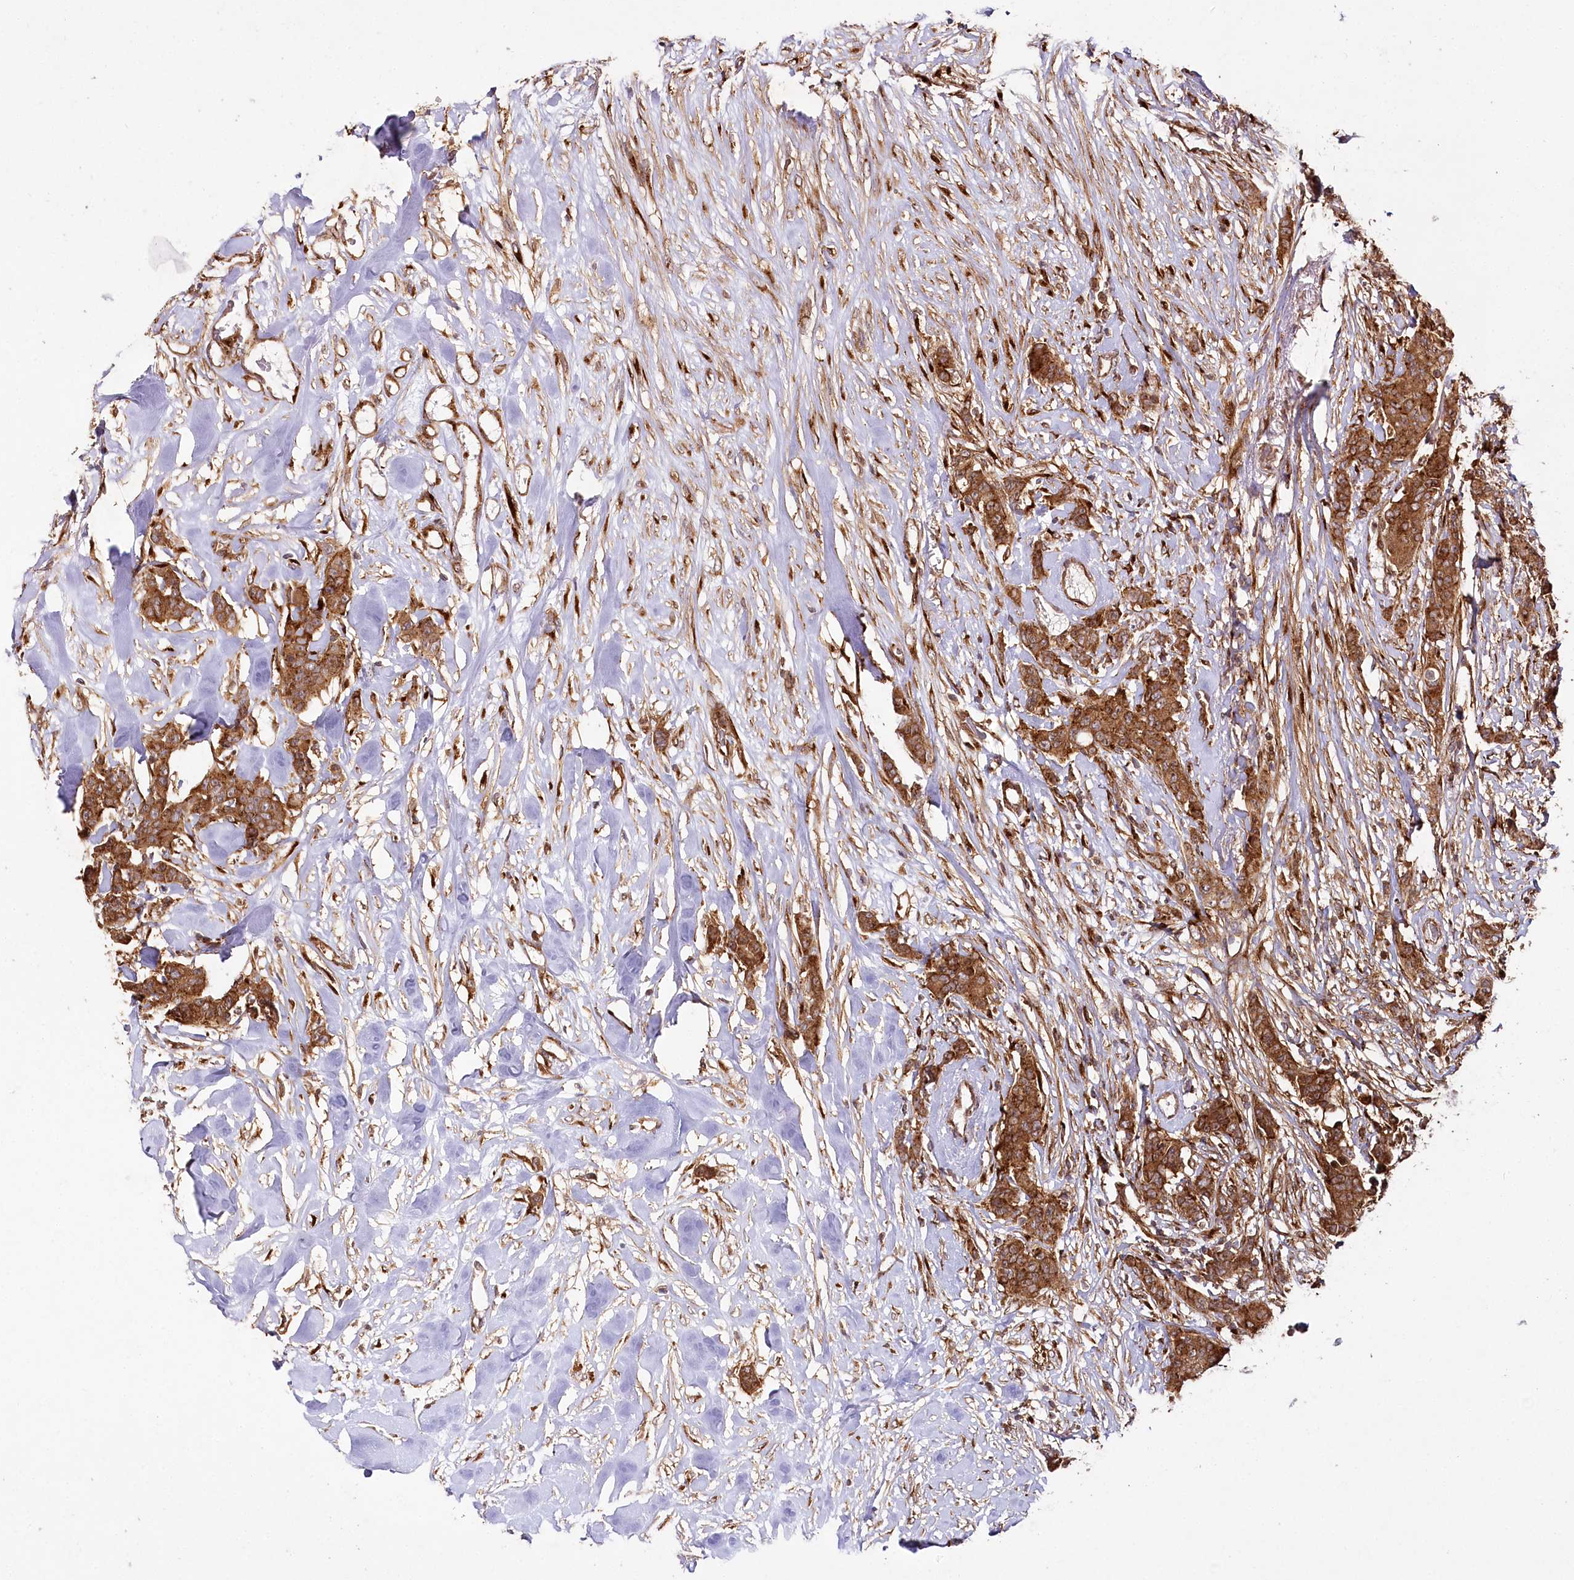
{"staining": {"intensity": "strong", "quantity": ">75%", "location": "cytoplasmic/membranous"}, "tissue": "breast cancer", "cell_type": "Tumor cells", "image_type": "cancer", "snomed": [{"axis": "morphology", "description": "Duct carcinoma"}, {"axis": "topography", "description": "Breast"}], "caption": "Immunohistochemistry (IHC) of breast infiltrating ductal carcinoma exhibits high levels of strong cytoplasmic/membranous positivity in approximately >75% of tumor cells.", "gene": "COPG1", "patient": {"sex": "female", "age": 40}}